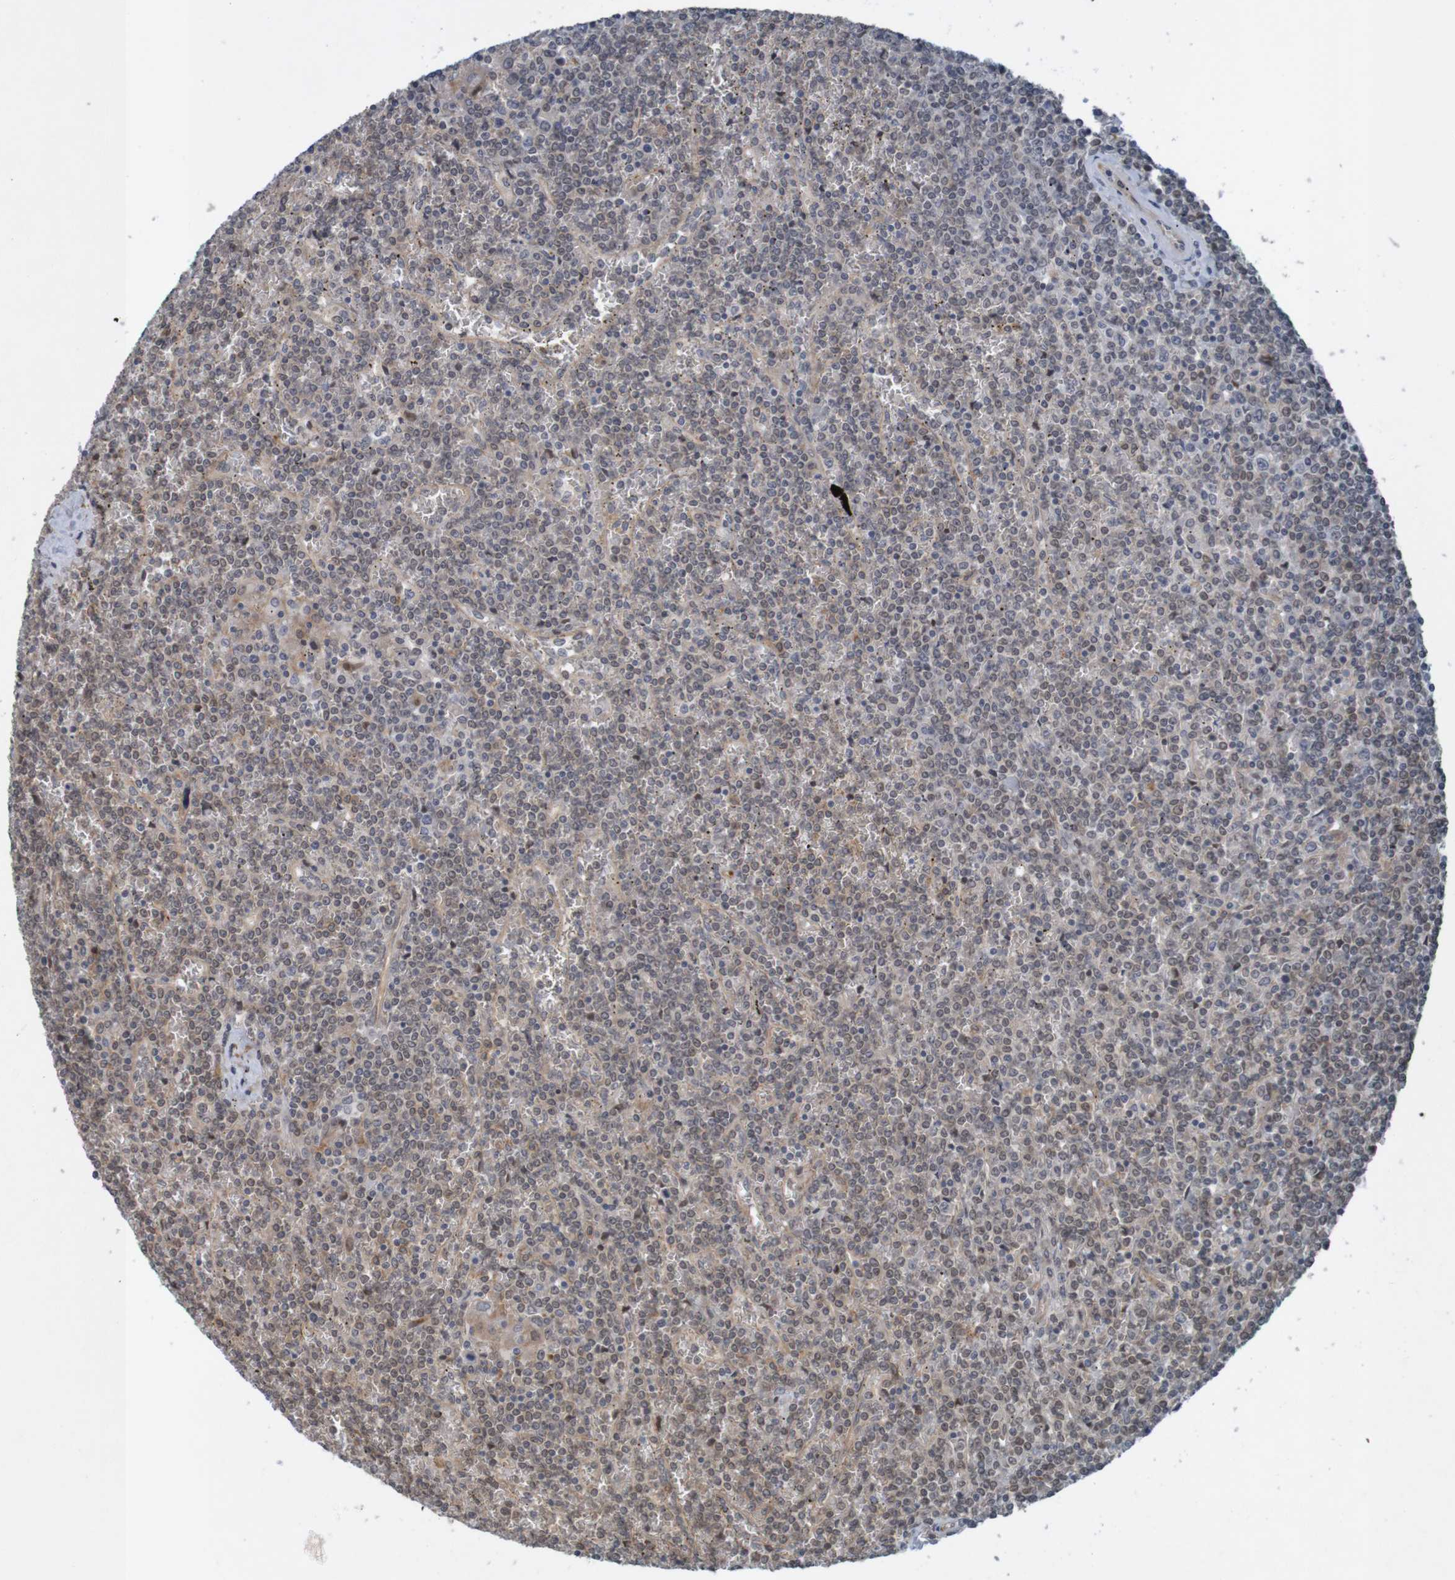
{"staining": {"intensity": "negative", "quantity": "none", "location": "none"}, "tissue": "lymphoma", "cell_type": "Tumor cells", "image_type": "cancer", "snomed": [{"axis": "morphology", "description": "Malignant lymphoma, non-Hodgkin's type, Low grade"}, {"axis": "topography", "description": "Spleen"}], "caption": "The micrograph reveals no staining of tumor cells in lymphoma.", "gene": "ARHGEF11", "patient": {"sex": "female", "age": 19}}